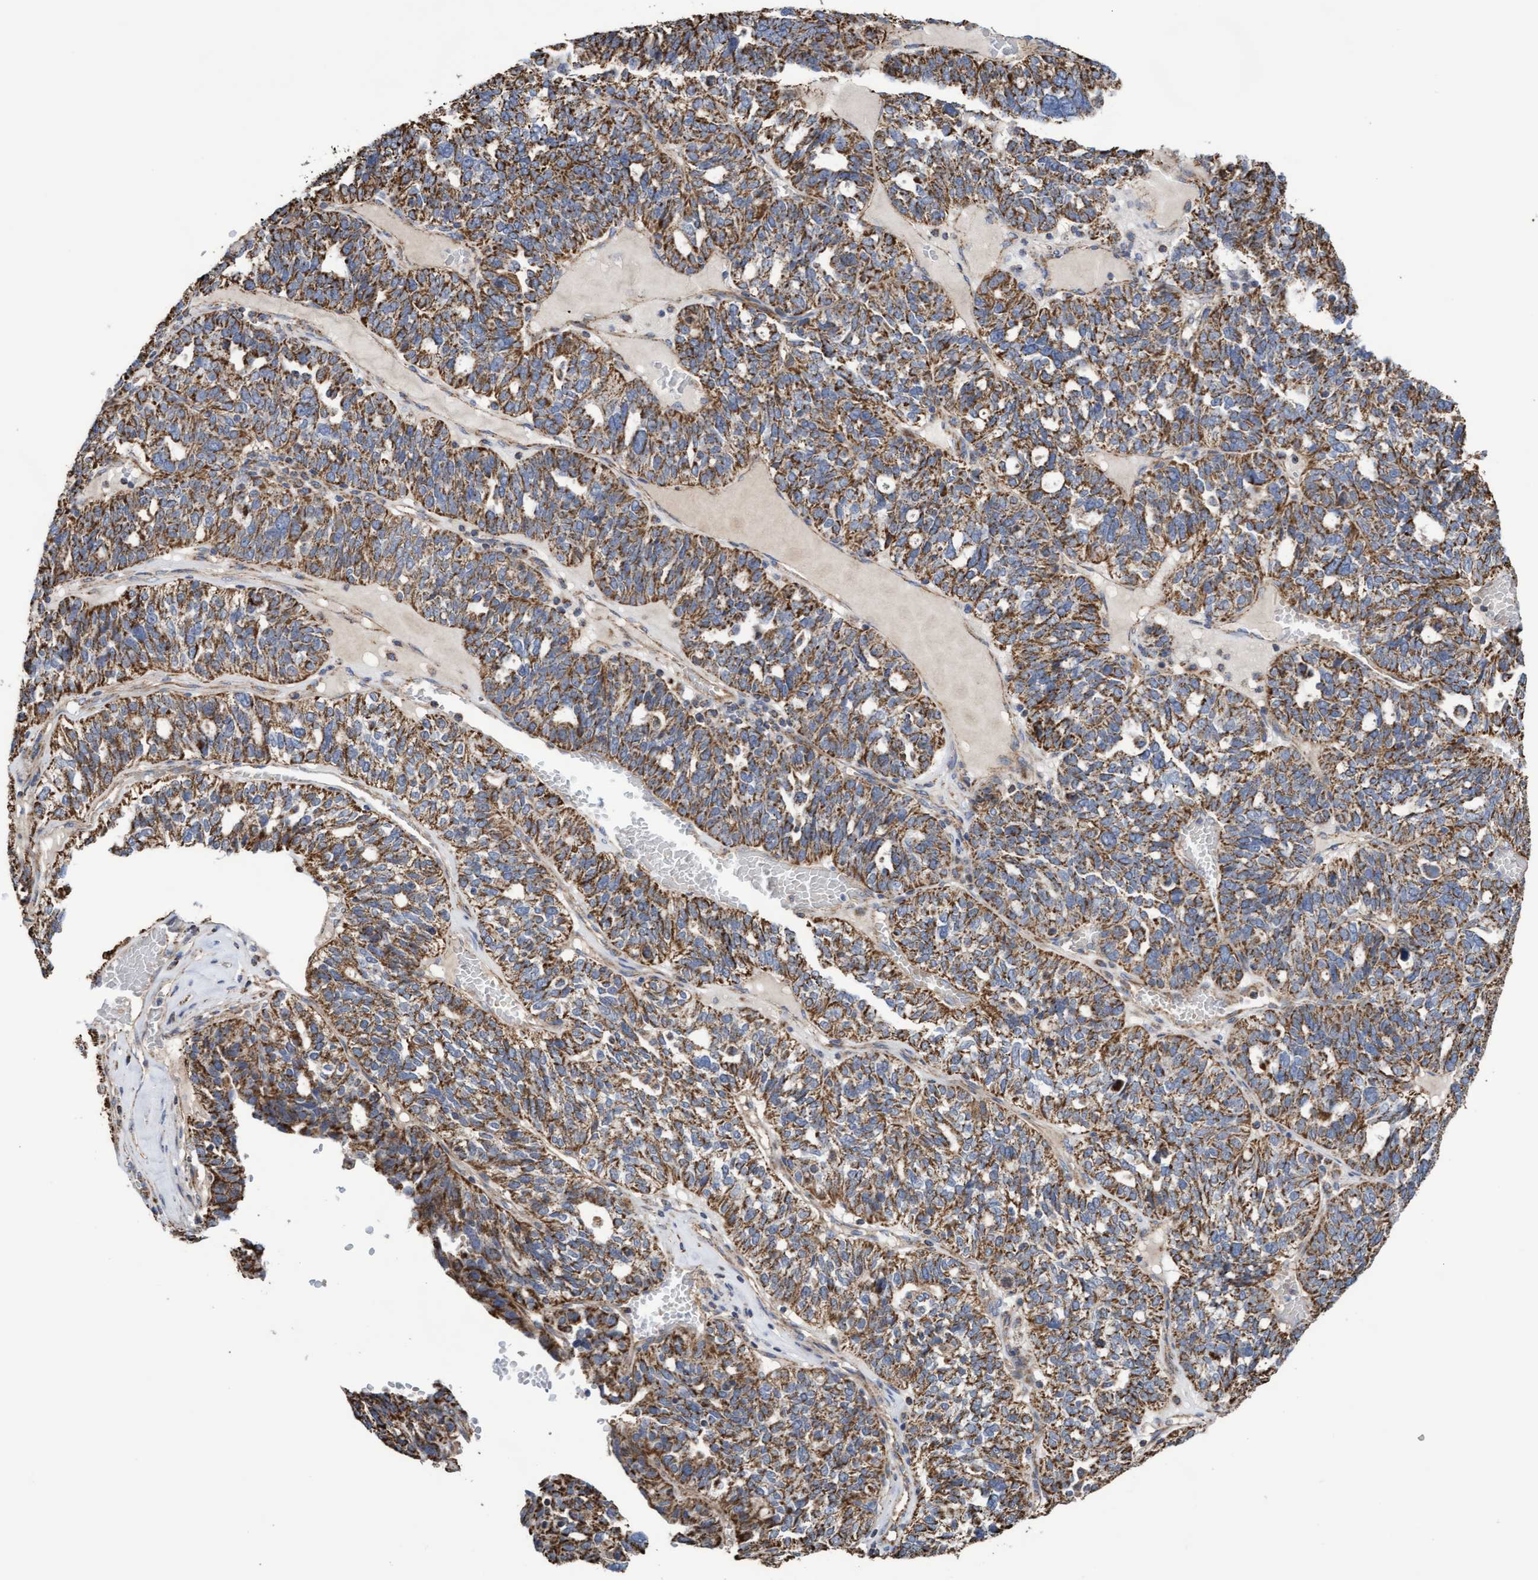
{"staining": {"intensity": "moderate", "quantity": ">75%", "location": "cytoplasmic/membranous"}, "tissue": "ovarian cancer", "cell_type": "Tumor cells", "image_type": "cancer", "snomed": [{"axis": "morphology", "description": "Cystadenocarcinoma, serous, NOS"}, {"axis": "topography", "description": "Ovary"}], "caption": "IHC of human ovarian cancer (serous cystadenocarcinoma) reveals medium levels of moderate cytoplasmic/membranous staining in approximately >75% of tumor cells.", "gene": "COBL", "patient": {"sex": "female", "age": 59}}